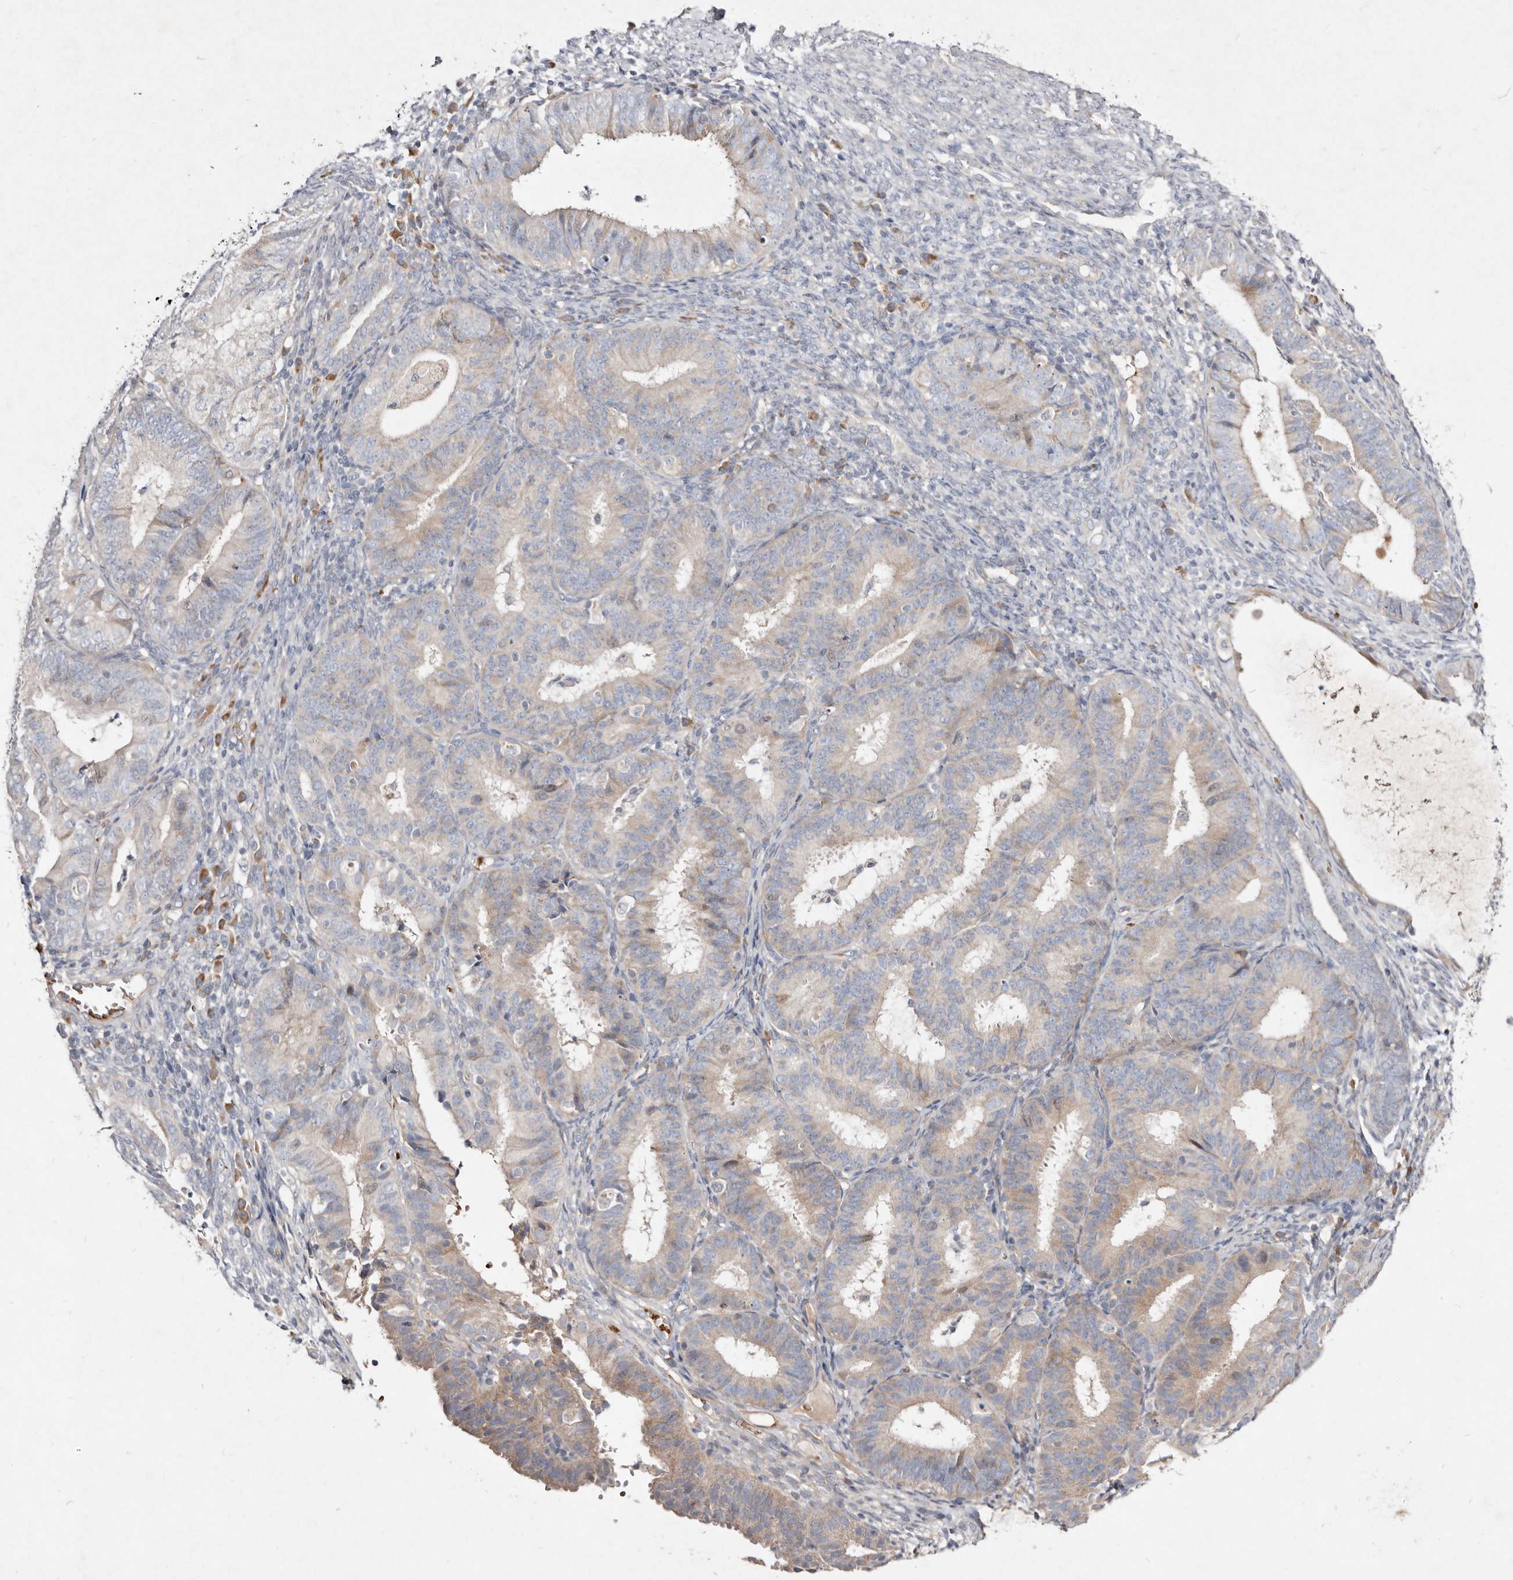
{"staining": {"intensity": "weak", "quantity": "<25%", "location": "cytoplasmic/membranous"}, "tissue": "endometrial cancer", "cell_type": "Tumor cells", "image_type": "cancer", "snomed": [{"axis": "morphology", "description": "Adenocarcinoma, NOS"}, {"axis": "topography", "description": "Endometrium"}], "caption": "Histopathology image shows no significant protein expression in tumor cells of endometrial cancer (adenocarcinoma).", "gene": "SLC25A20", "patient": {"sex": "female", "age": 51}}